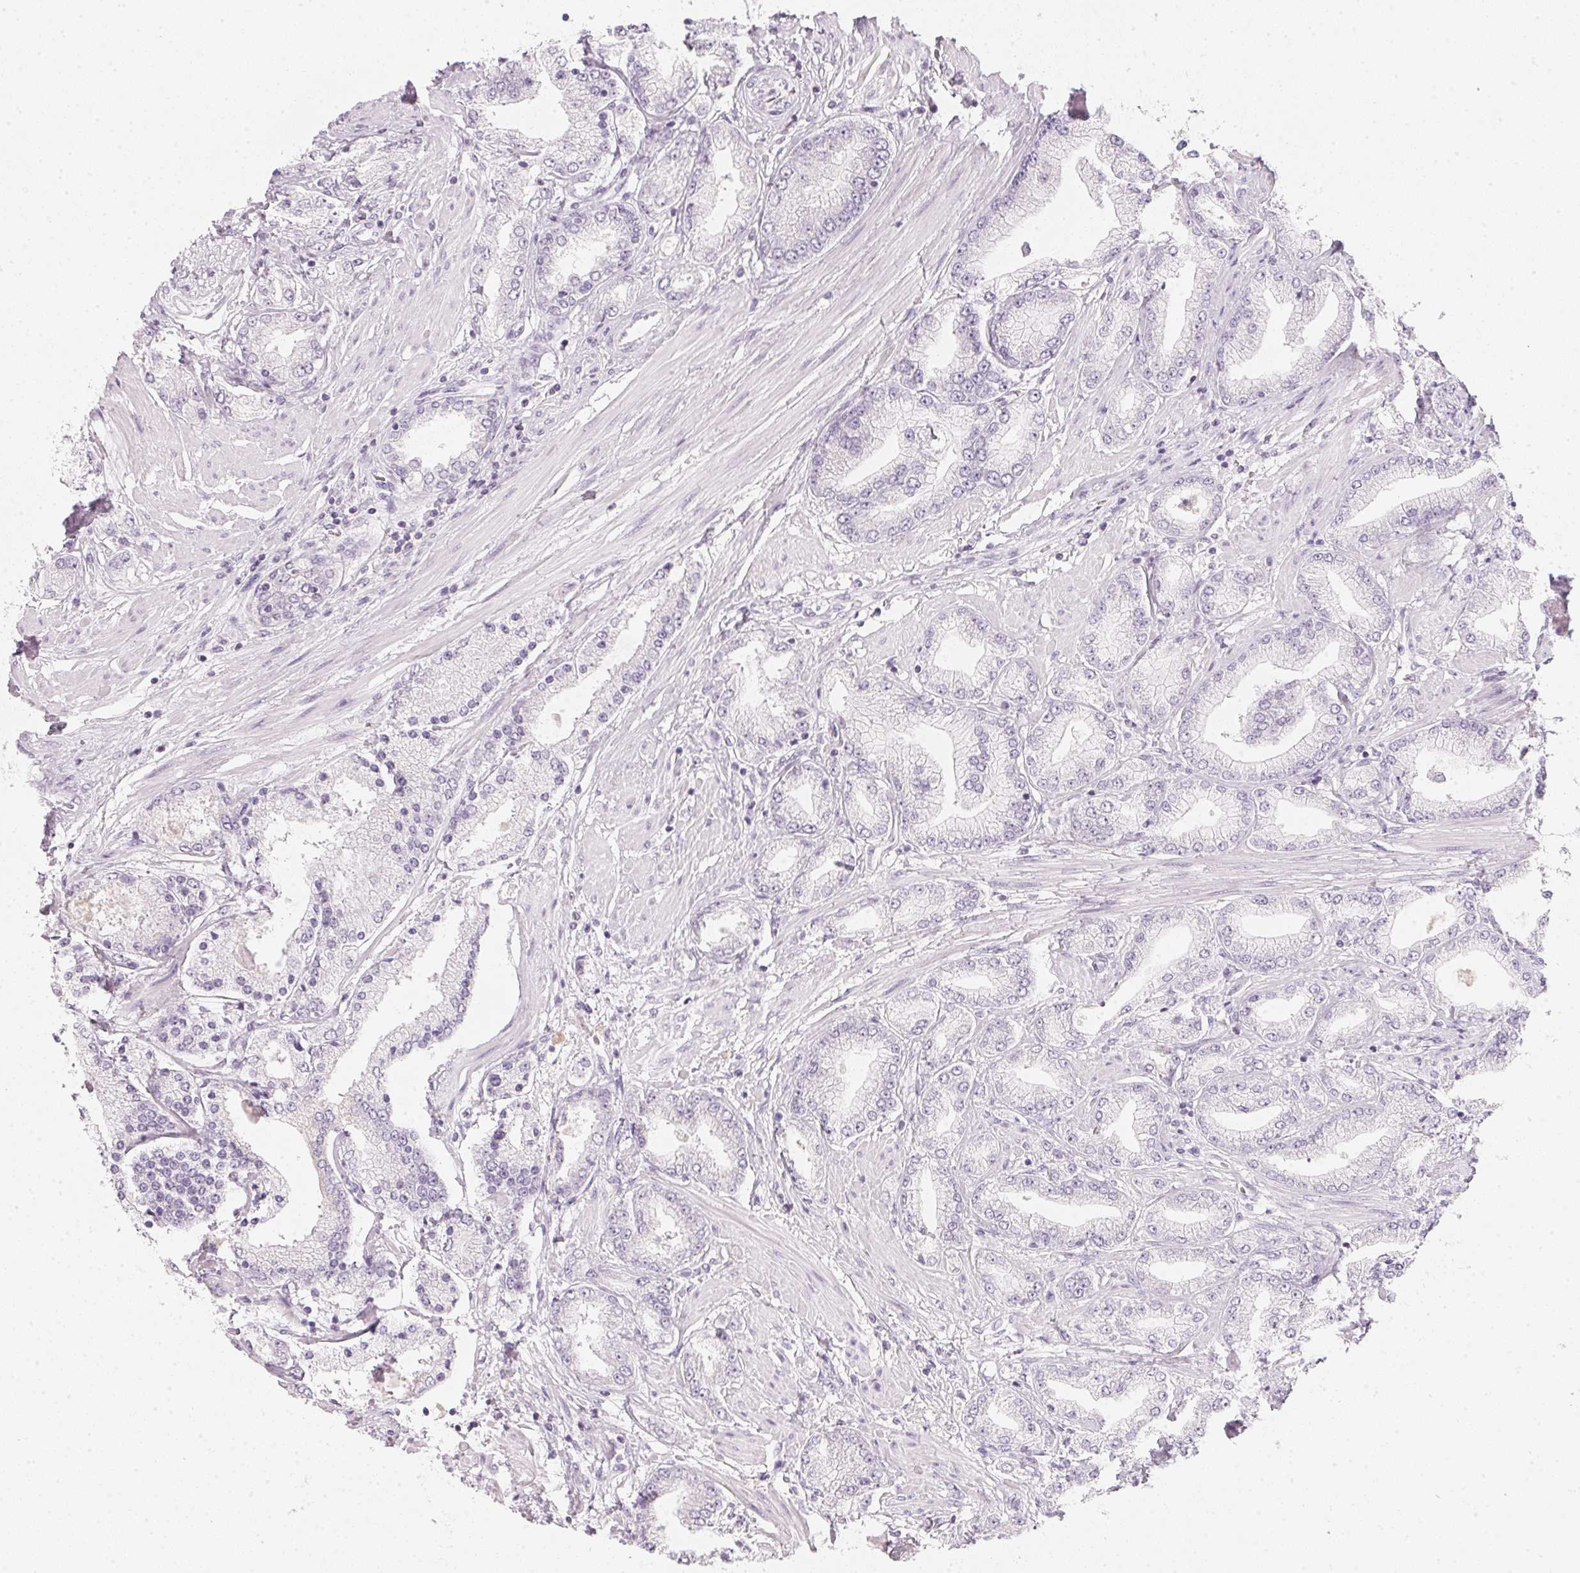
{"staining": {"intensity": "negative", "quantity": "none", "location": "none"}, "tissue": "prostate cancer", "cell_type": "Tumor cells", "image_type": "cancer", "snomed": [{"axis": "morphology", "description": "Adenocarcinoma, High grade"}, {"axis": "topography", "description": "Prostate"}], "caption": "The immunohistochemistry photomicrograph has no significant expression in tumor cells of prostate high-grade adenocarcinoma tissue. (Stains: DAB (3,3'-diaminobenzidine) immunohistochemistry with hematoxylin counter stain, Microscopy: brightfield microscopy at high magnification).", "gene": "CFAP276", "patient": {"sex": "male", "age": 67}}